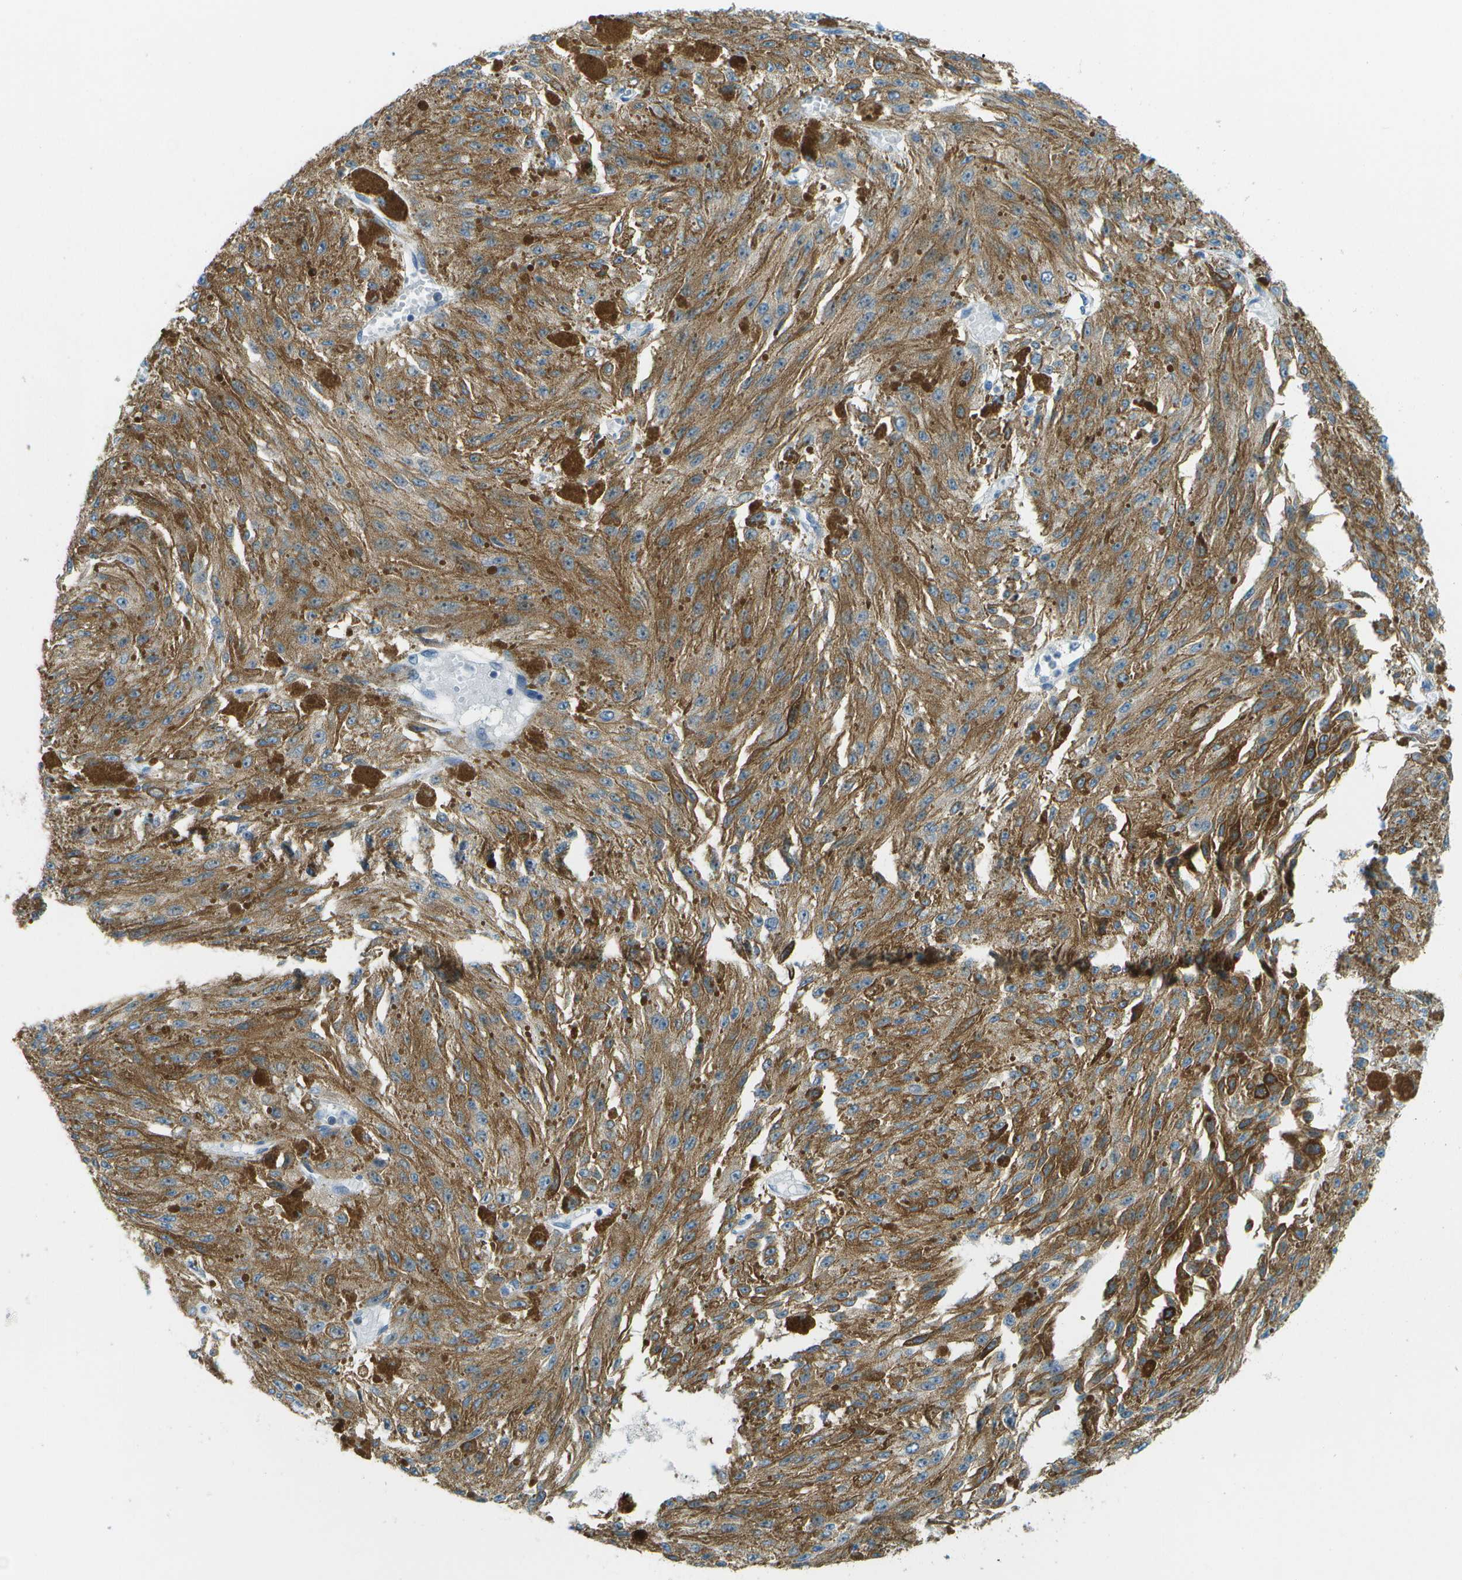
{"staining": {"intensity": "moderate", "quantity": ">75%", "location": "cytoplasmic/membranous"}, "tissue": "melanoma", "cell_type": "Tumor cells", "image_type": "cancer", "snomed": [{"axis": "morphology", "description": "Malignant melanoma, NOS"}, {"axis": "topography", "description": "Other"}], "caption": "Protein positivity by IHC demonstrates moderate cytoplasmic/membranous expression in approximately >75% of tumor cells in melanoma.", "gene": "CDH23", "patient": {"sex": "male", "age": 79}}